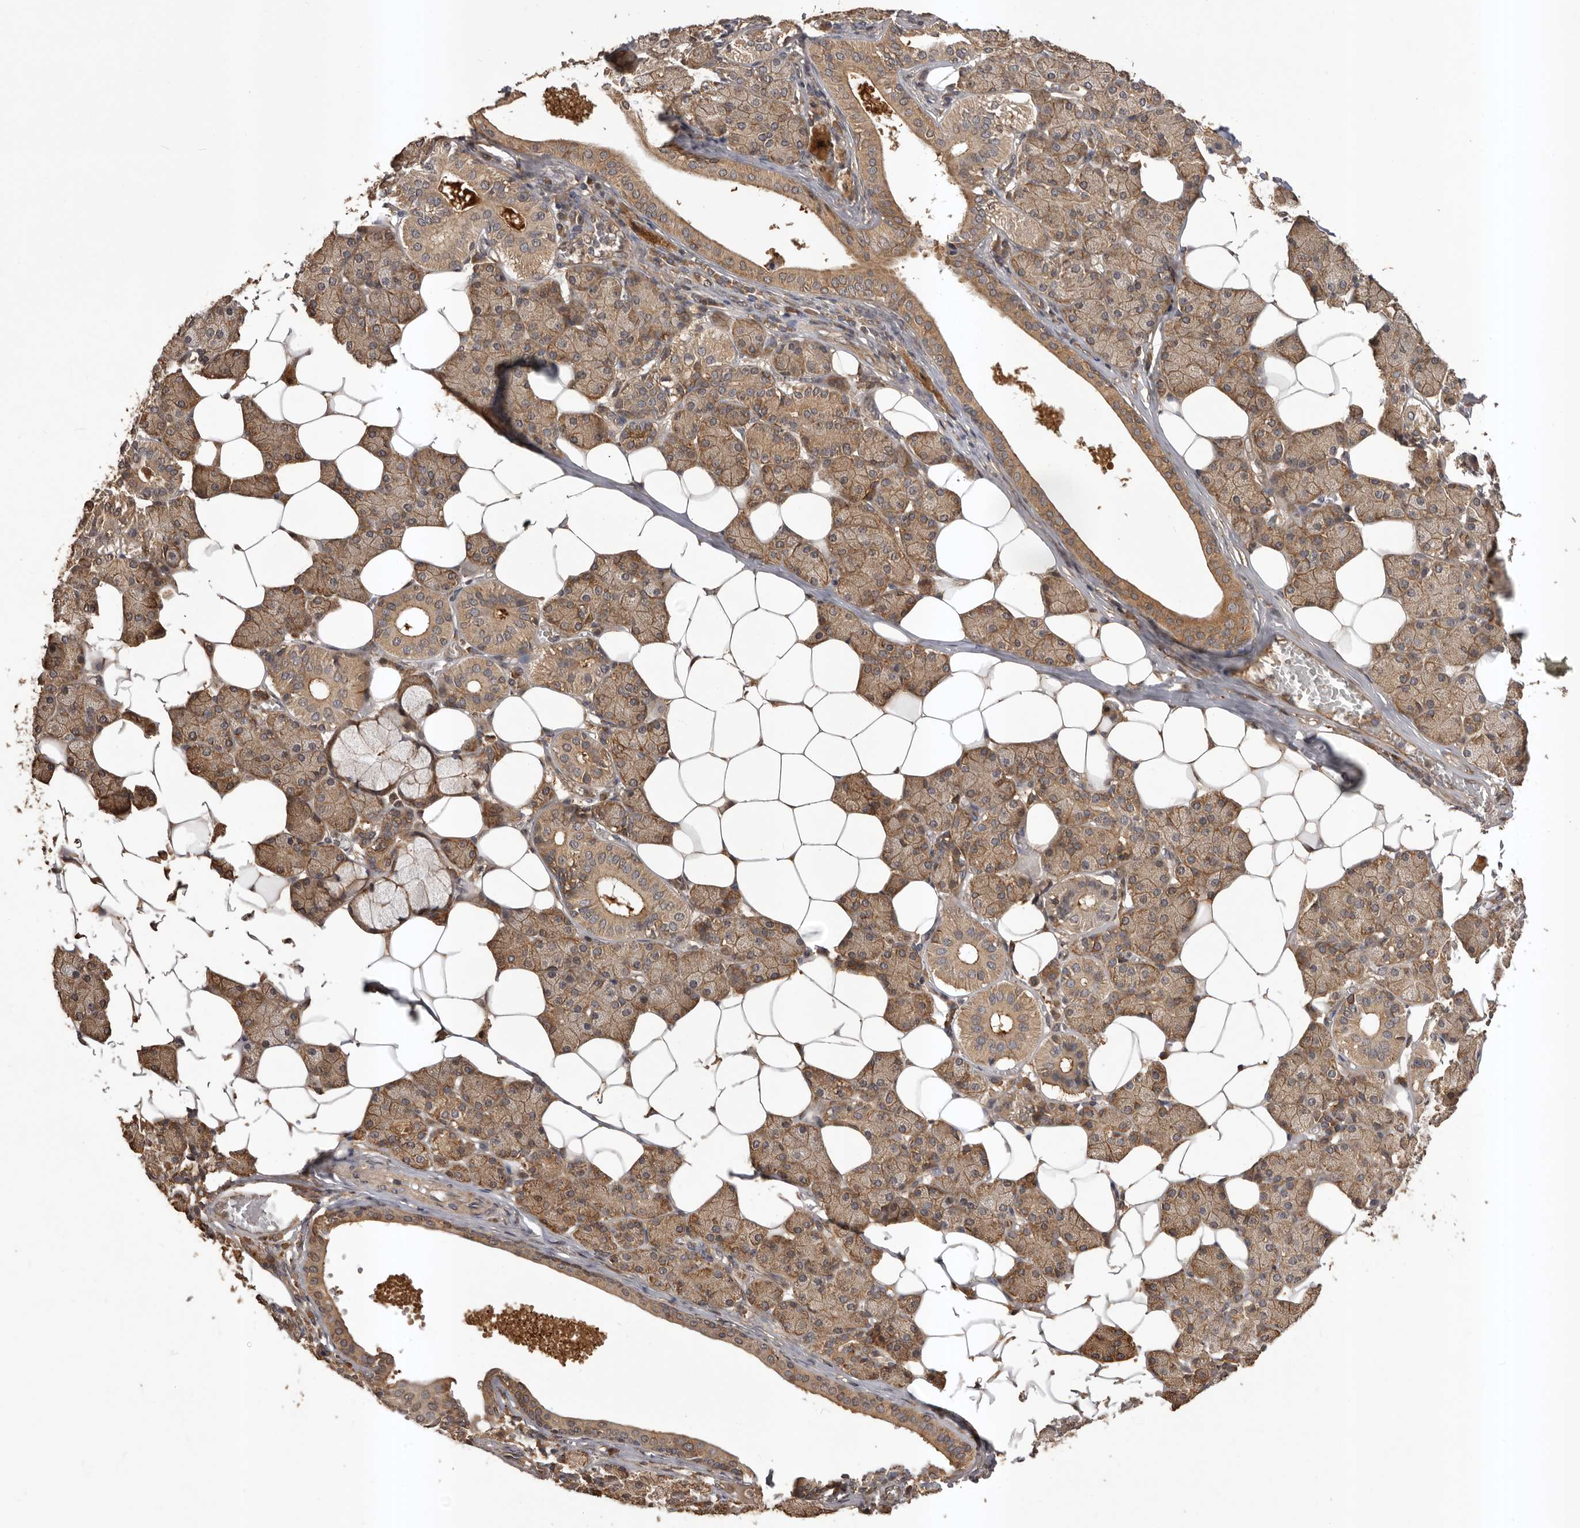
{"staining": {"intensity": "moderate", "quantity": ">75%", "location": "cytoplasmic/membranous"}, "tissue": "salivary gland", "cell_type": "Glandular cells", "image_type": "normal", "snomed": [{"axis": "morphology", "description": "Normal tissue, NOS"}, {"axis": "topography", "description": "Salivary gland"}], "caption": "Protein staining of normal salivary gland exhibits moderate cytoplasmic/membranous staining in about >75% of glandular cells.", "gene": "SLC22A3", "patient": {"sex": "female", "age": 33}}